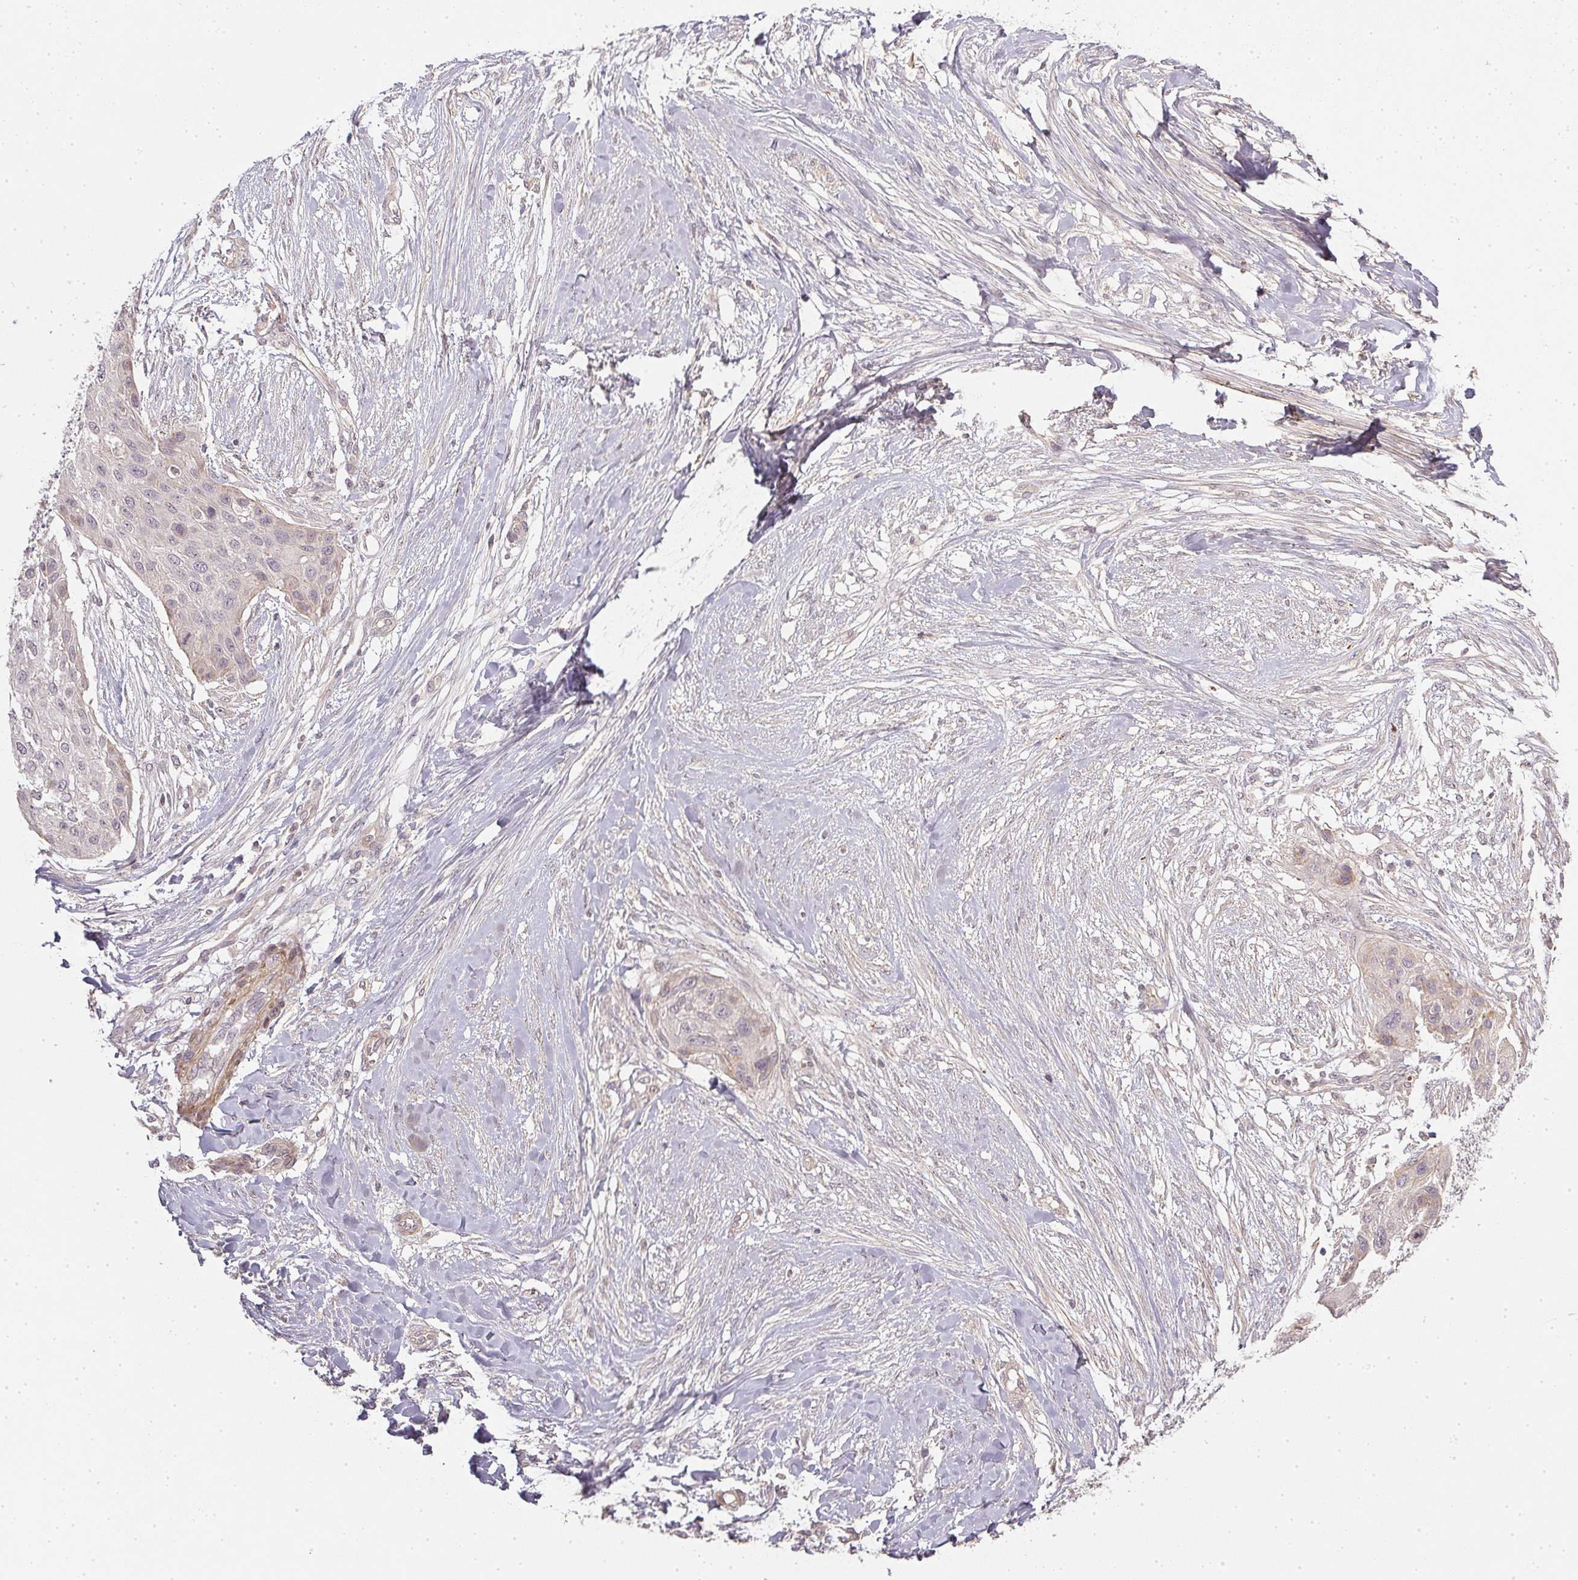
{"staining": {"intensity": "negative", "quantity": "none", "location": "none"}, "tissue": "skin cancer", "cell_type": "Tumor cells", "image_type": "cancer", "snomed": [{"axis": "morphology", "description": "Squamous cell carcinoma, NOS"}, {"axis": "topography", "description": "Skin"}], "caption": "There is no significant expression in tumor cells of skin squamous cell carcinoma.", "gene": "SERPINE1", "patient": {"sex": "female", "age": 87}}